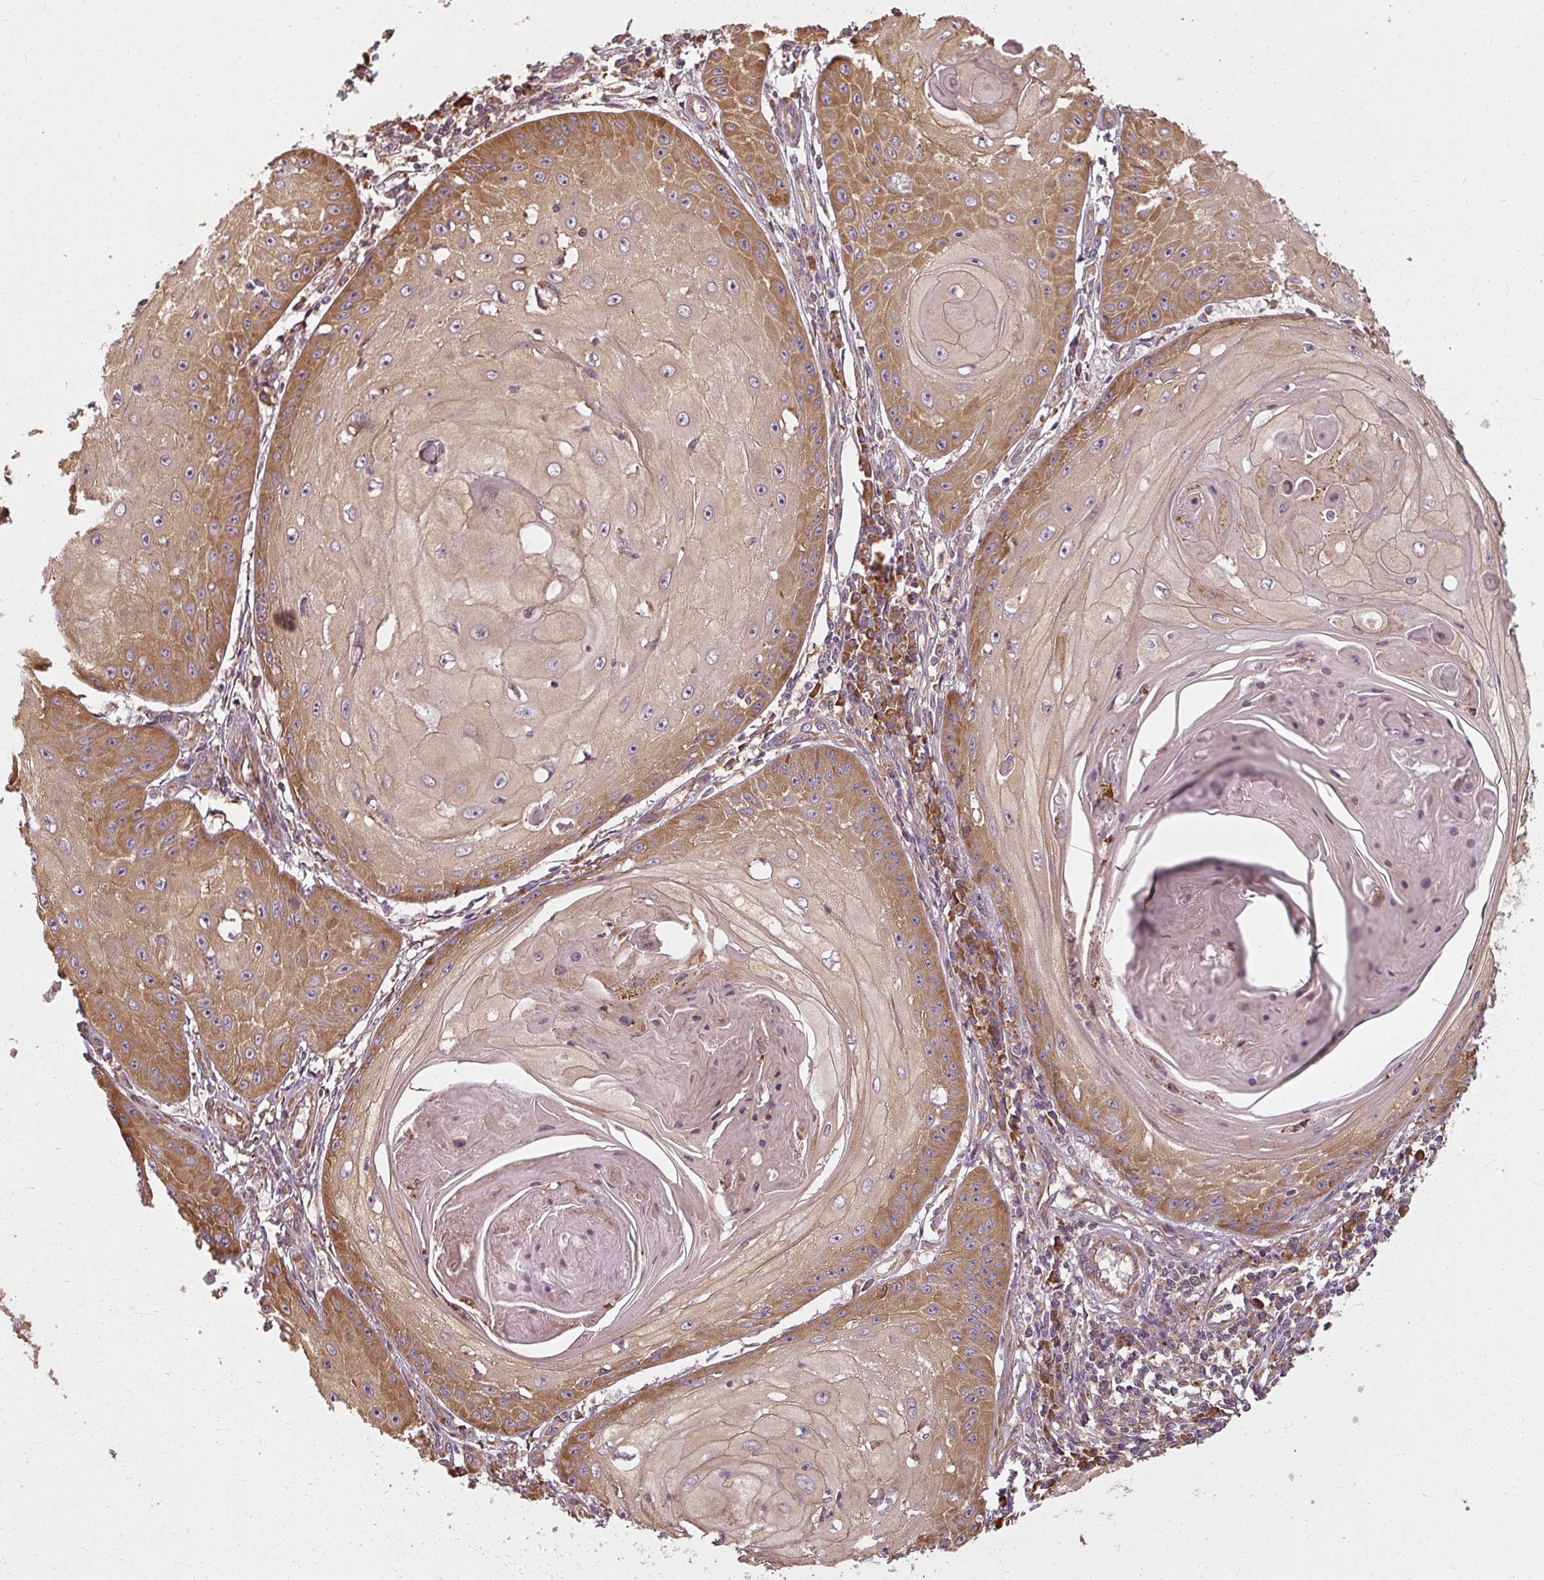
{"staining": {"intensity": "strong", "quantity": "25%-75%", "location": "cytoplasmic/membranous"}, "tissue": "skin cancer", "cell_type": "Tumor cells", "image_type": "cancer", "snomed": [{"axis": "morphology", "description": "Squamous cell carcinoma, NOS"}, {"axis": "topography", "description": "Skin"}], "caption": "The image reveals immunohistochemical staining of skin squamous cell carcinoma. There is strong cytoplasmic/membranous staining is appreciated in approximately 25%-75% of tumor cells.", "gene": "RPL24", "patient": {"sex": "male", "age": 70}}